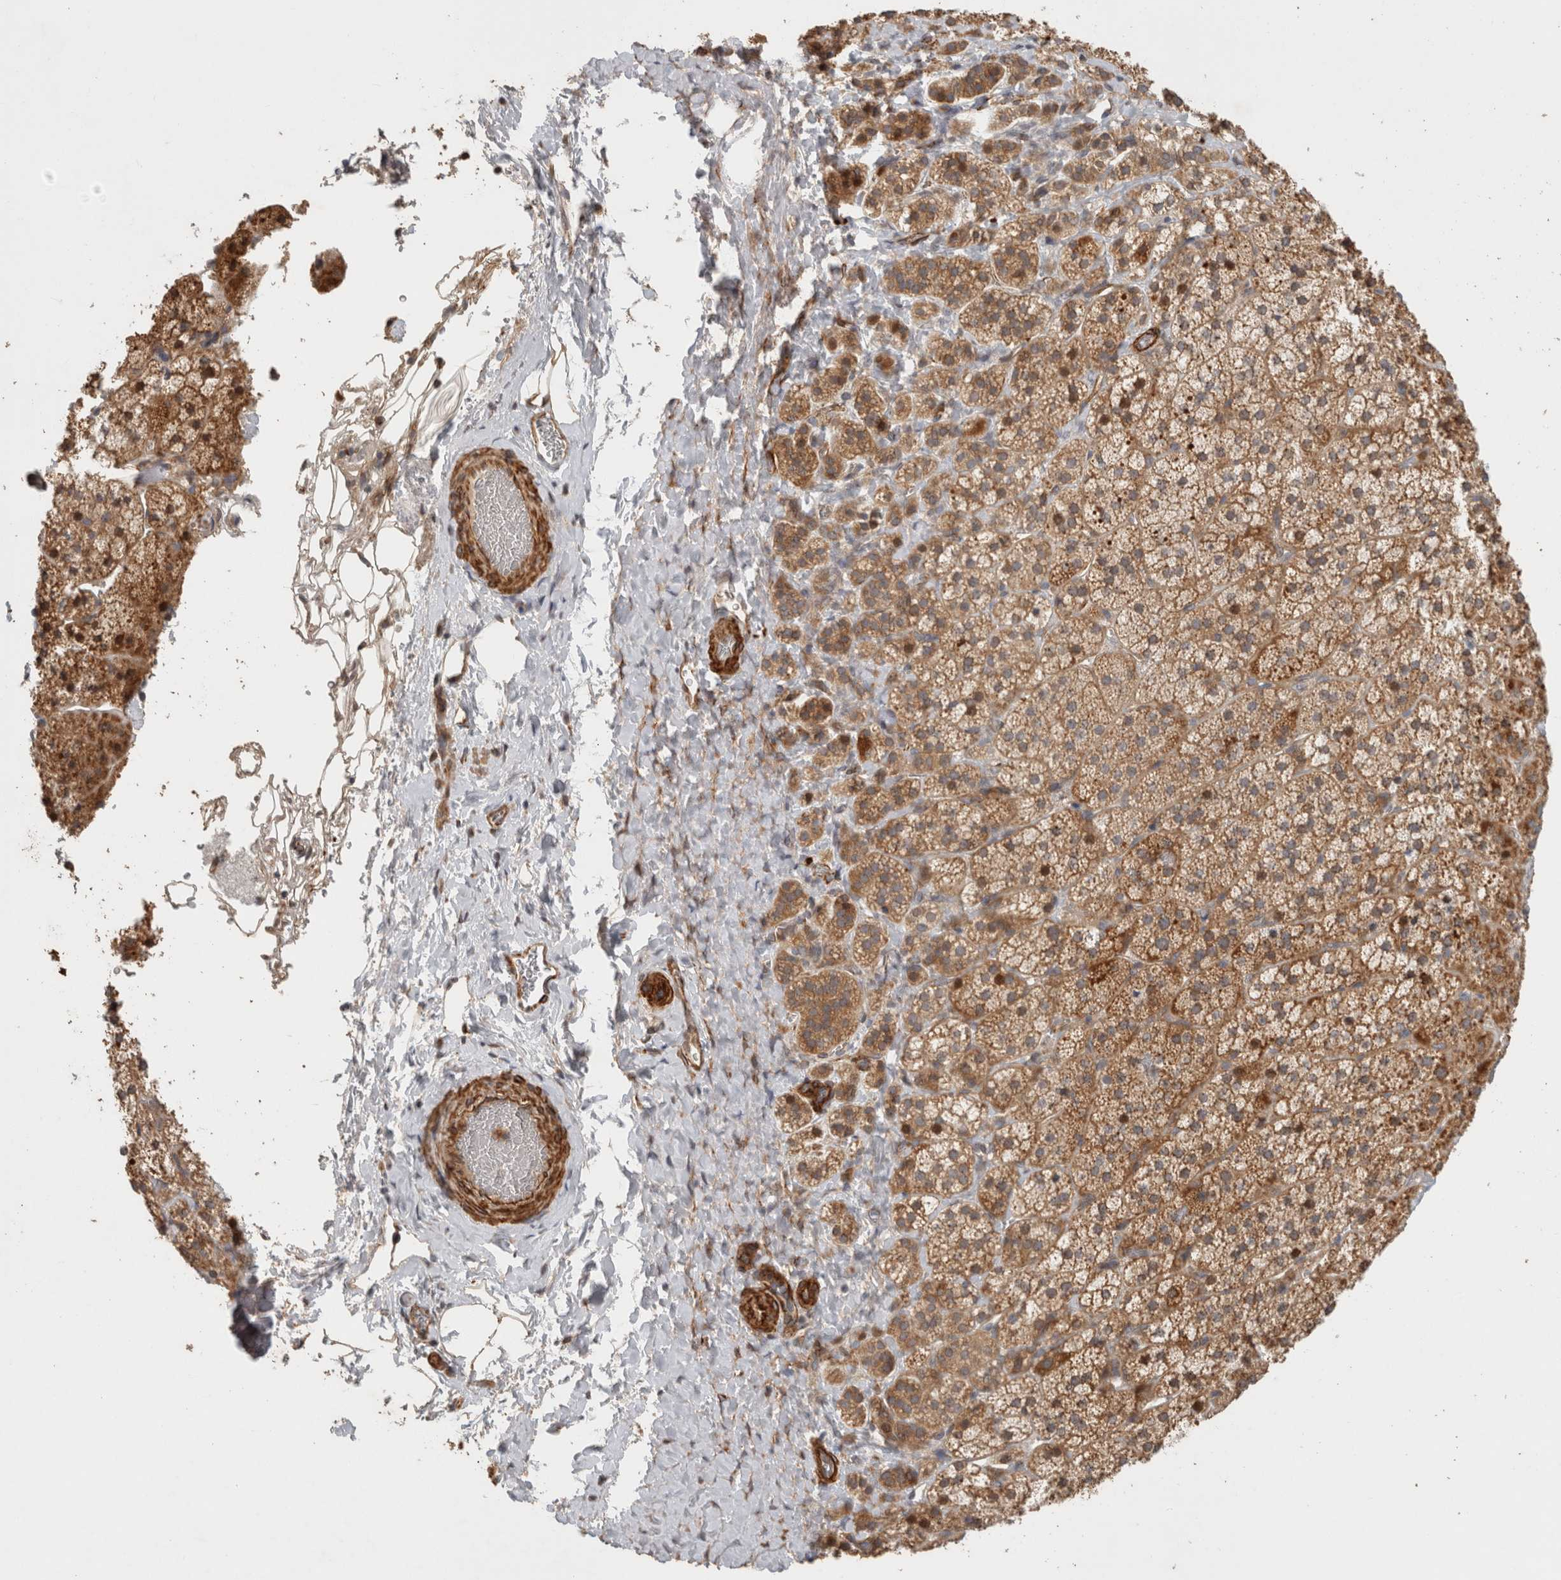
{"staining": {"intensity": "moderate", "quantity": ">75%", "location": "cytoplasmic/membranous"}, "tissue": "adrenal gland", "cell_type": "Glandular cells", "image_type": "normal", "snomed": [{"axis": "morphology", "description": "Normal tissue, NOS"}, {"axis": "topography", "description": "Adrenal gland"}], "caption": "Brown immunohistochemical staining in unremarkable human adrenal gland reveals moderate cytoplasmic/membranous expression in approximately >75% of glandular cells. (brown staining indicates protein expression, while blue staining denotes nuclei).", "gene": "SIPA1L2", "patient": {"sex": "female", "age": 44}}